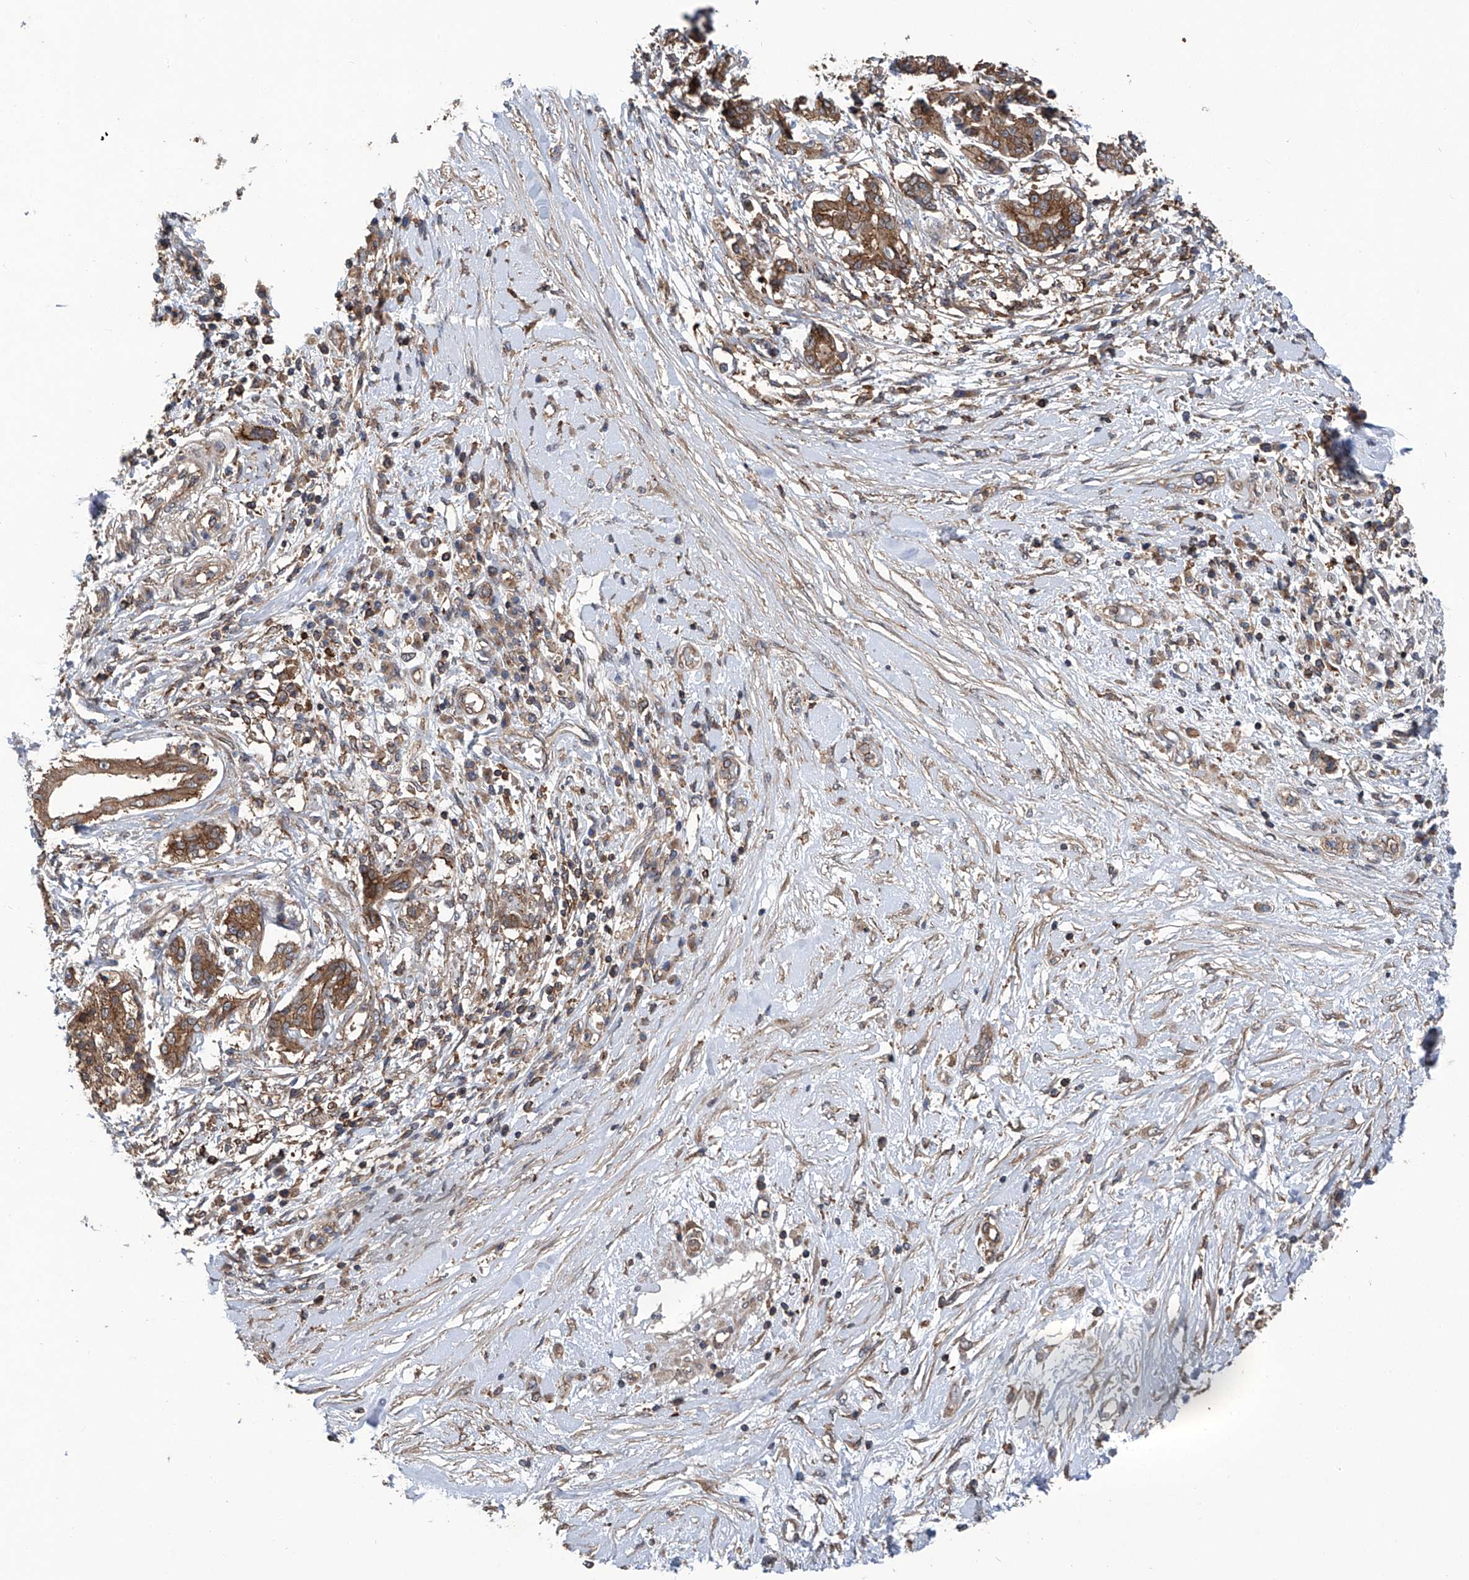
{"staining": {"intensity": "moderate", "quantity": ">75%", "location": "cytoplasmic/membranous"}, "tissue": "pancreatic cancer", "cell_type": "Tumor cells", "image_type": "cancer", "snomed": [{"axis": "morphology", "description": "Inflammation, NOS"}, {"axis": "morphology", "description": "Adenocarcinoma, NOS"}, {"axis": "topography", "description": "Pancreas"}], "caption": "A brown stain labels moderate cytoplasmic/membranous staining of a protein in human pancreatic cancer (adenocarcinoma) tumor cells. Immunohistochemistry stains the protein of interest in brown and the nuclei are stained blue.", "gene": "SMAP1", "patient": {"sex": "female", "age": 56}}